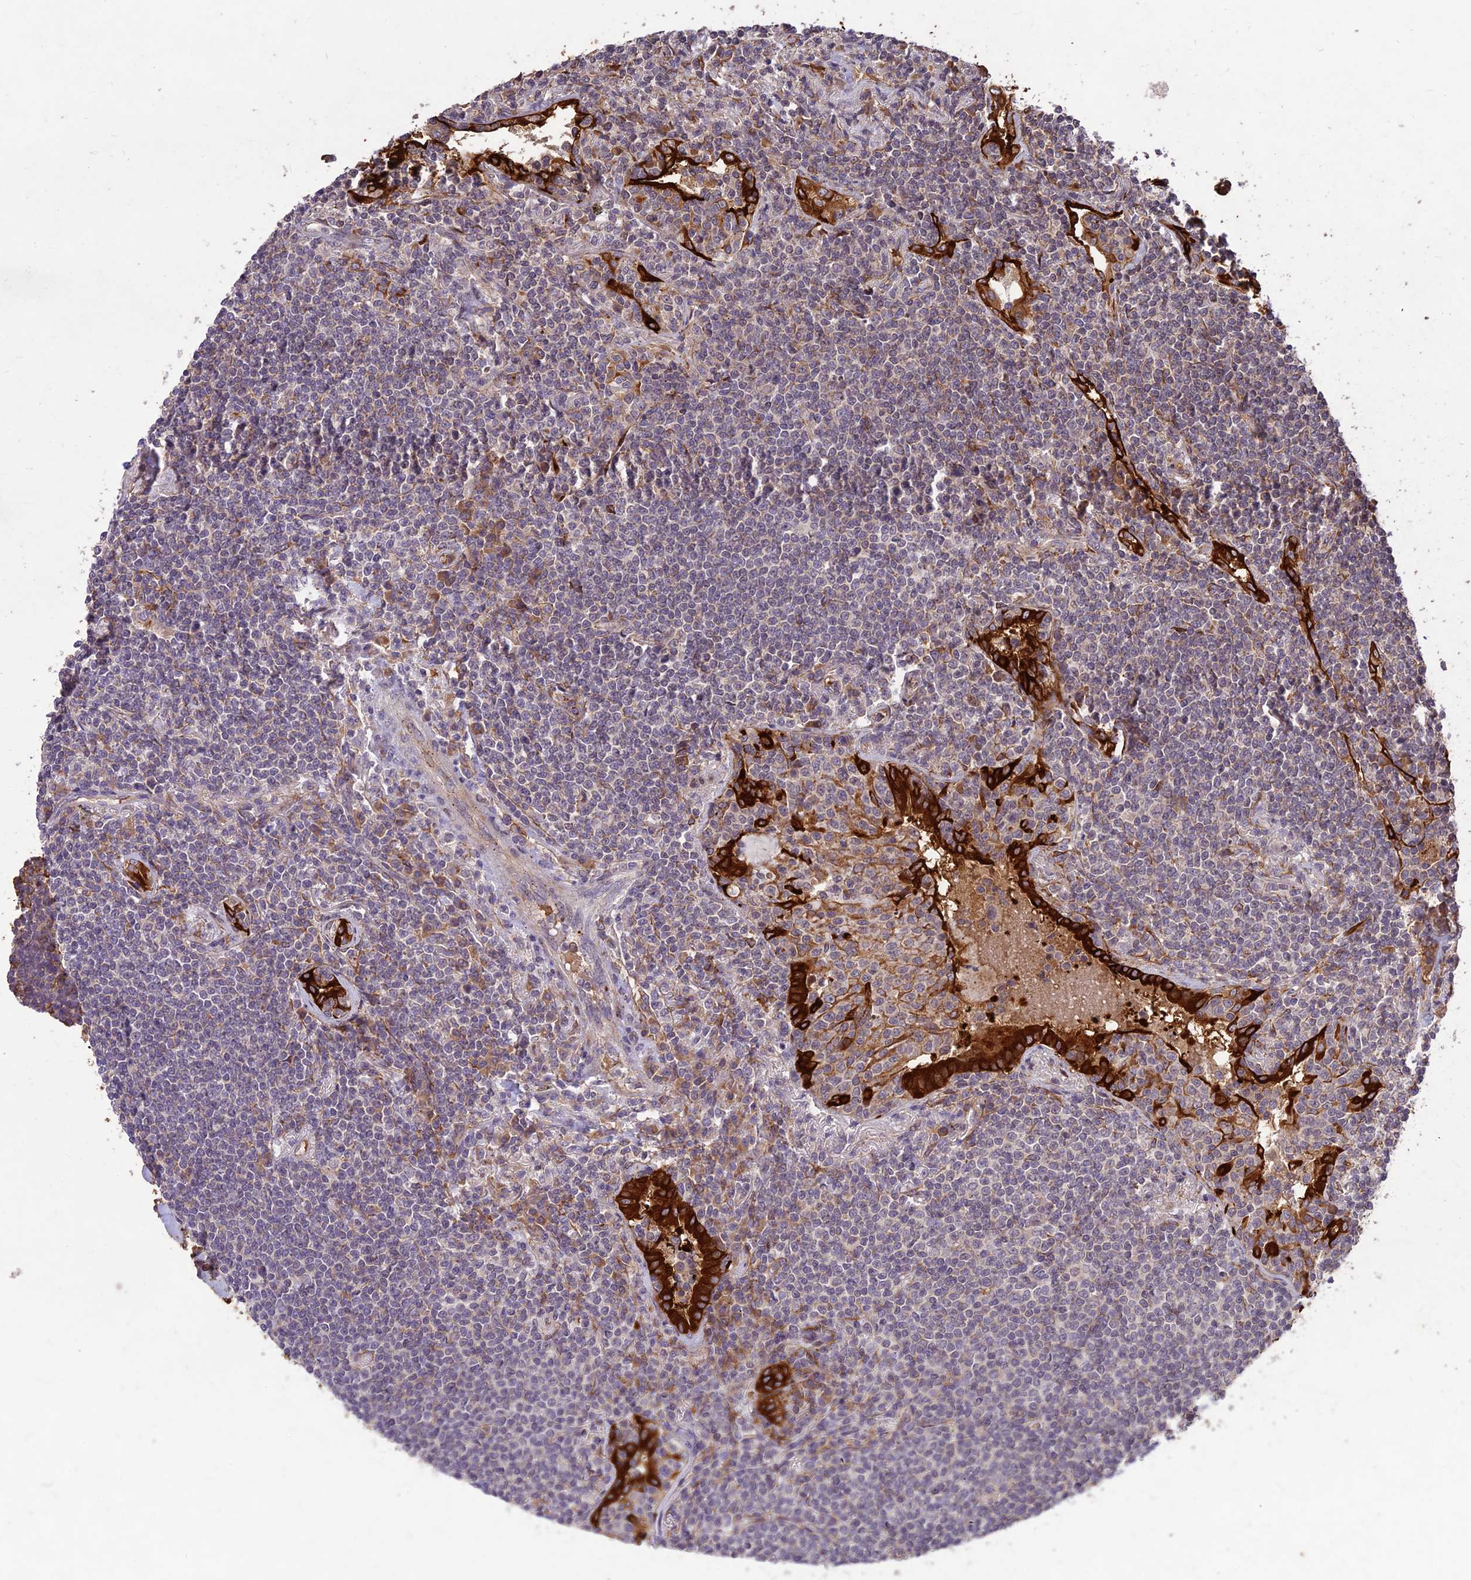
{"staining": {"intensity": "negative", "quantity": "none", "location": "none"}, "tissue": "lymphoma", "cell_type": "Tumor cells", "image_type": "cancer", "snomed": [{"axis": "morphology", "description": "Malignant lymphoma, non-Hodgkin's type, Low grade"}, {"axis": "topography", "description": "Lung"}], "caption": "Tumor cells are negative for protein expression in human low-grade malignant lymphoma, non-Hodgkin's type. (Stains: DAB IHC with hematoxylin counter stain, Microscopy: brightfield microscopy at high magnification).", "gene": "PPP1R11", "patient": {"sex": "female", "age": 71}}